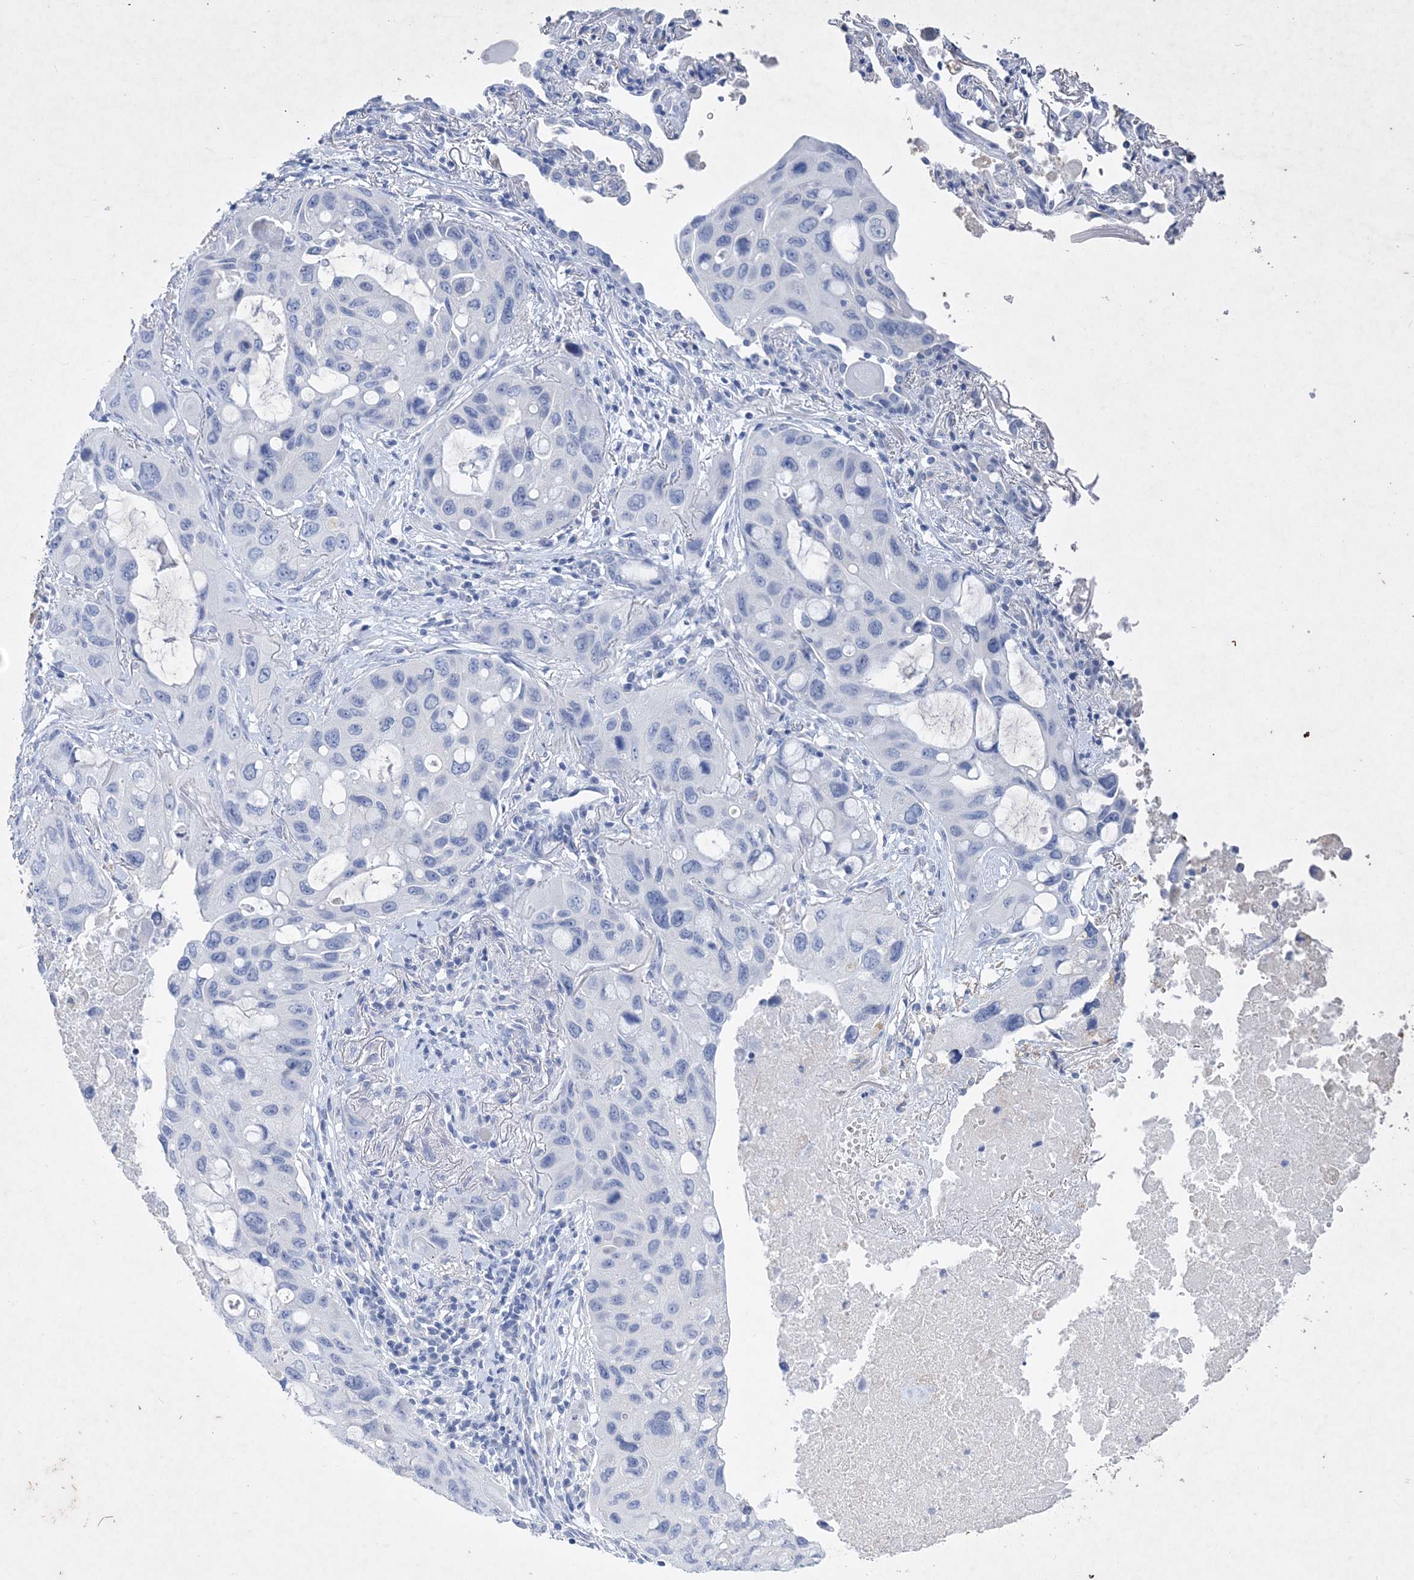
{"staining": {"intensity": "negative", "quantity": "none", "location": "none"}, "tissue": "lung cancer", "cell_type": "Tumor cells", "image_type": "cancer", "snomed": [{"axis": "morphology", "description": "Squamous cell carcinoma, NOS"}, {"axis": "topography", "description": "Lung"}], "caption": "A micrograph of human squamous cell carcinoma (lung) is negative for staining in tumor cells.", "gene": "COPS8", "patient": {"sex": "female", "age": 73}}